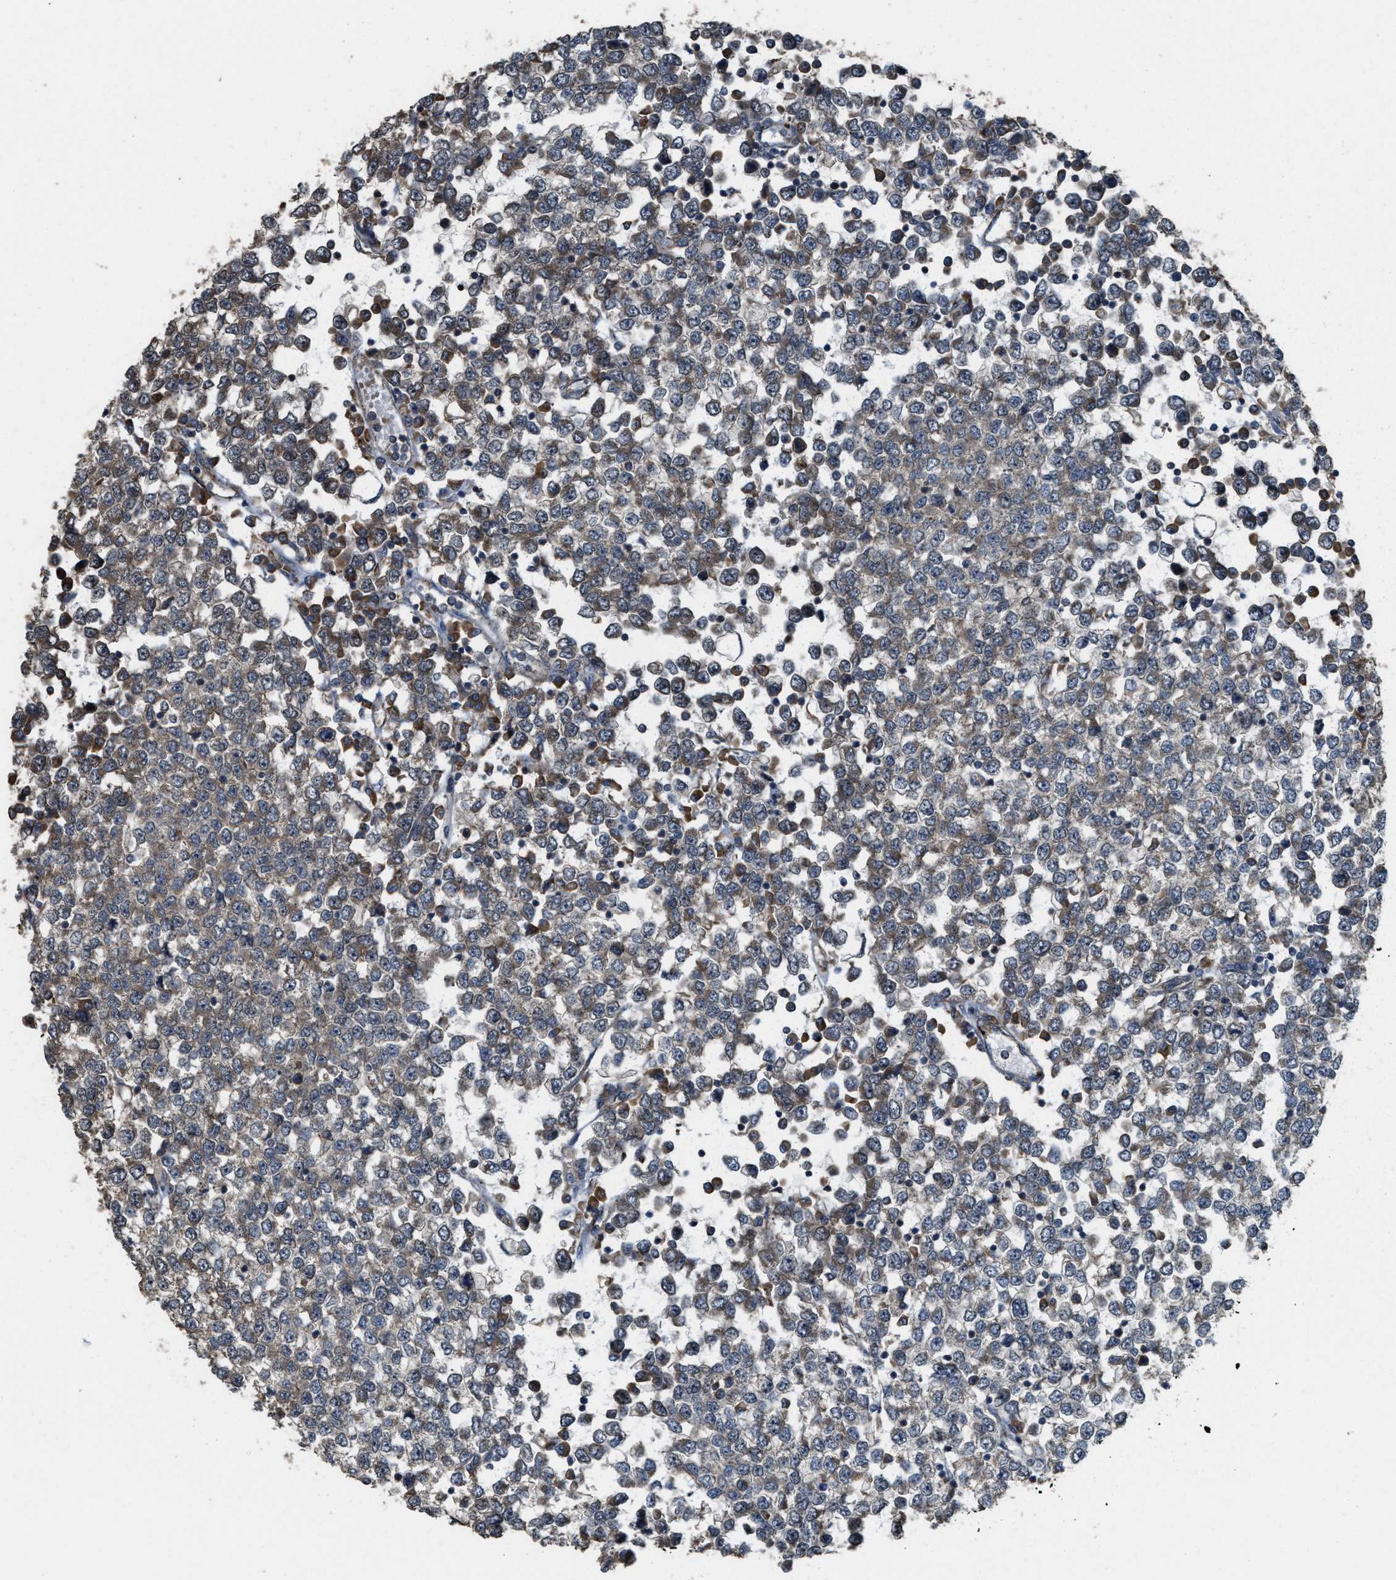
{"staining": {"intensity": "moderate", "quantity": ">75%", "location": "cytoplasmic/membranous"}, "tissue": "testis cancer", "cell_type": "Tumor cells", "image_type": "cancer", "snomed": [{"axis": "morphology", "description": "Seminoma, NOS"}, {"axis": "topography", "description": "Testis"}], "caption": "Immunohistochemical staining of human testis cancer (seminoma) reveals moderate cytoplasmic/membranous protein staining in approximately >75% of tumor cells.", "gene": "ARHGEF5", "patient": {"sex": "male", "age": 65}}